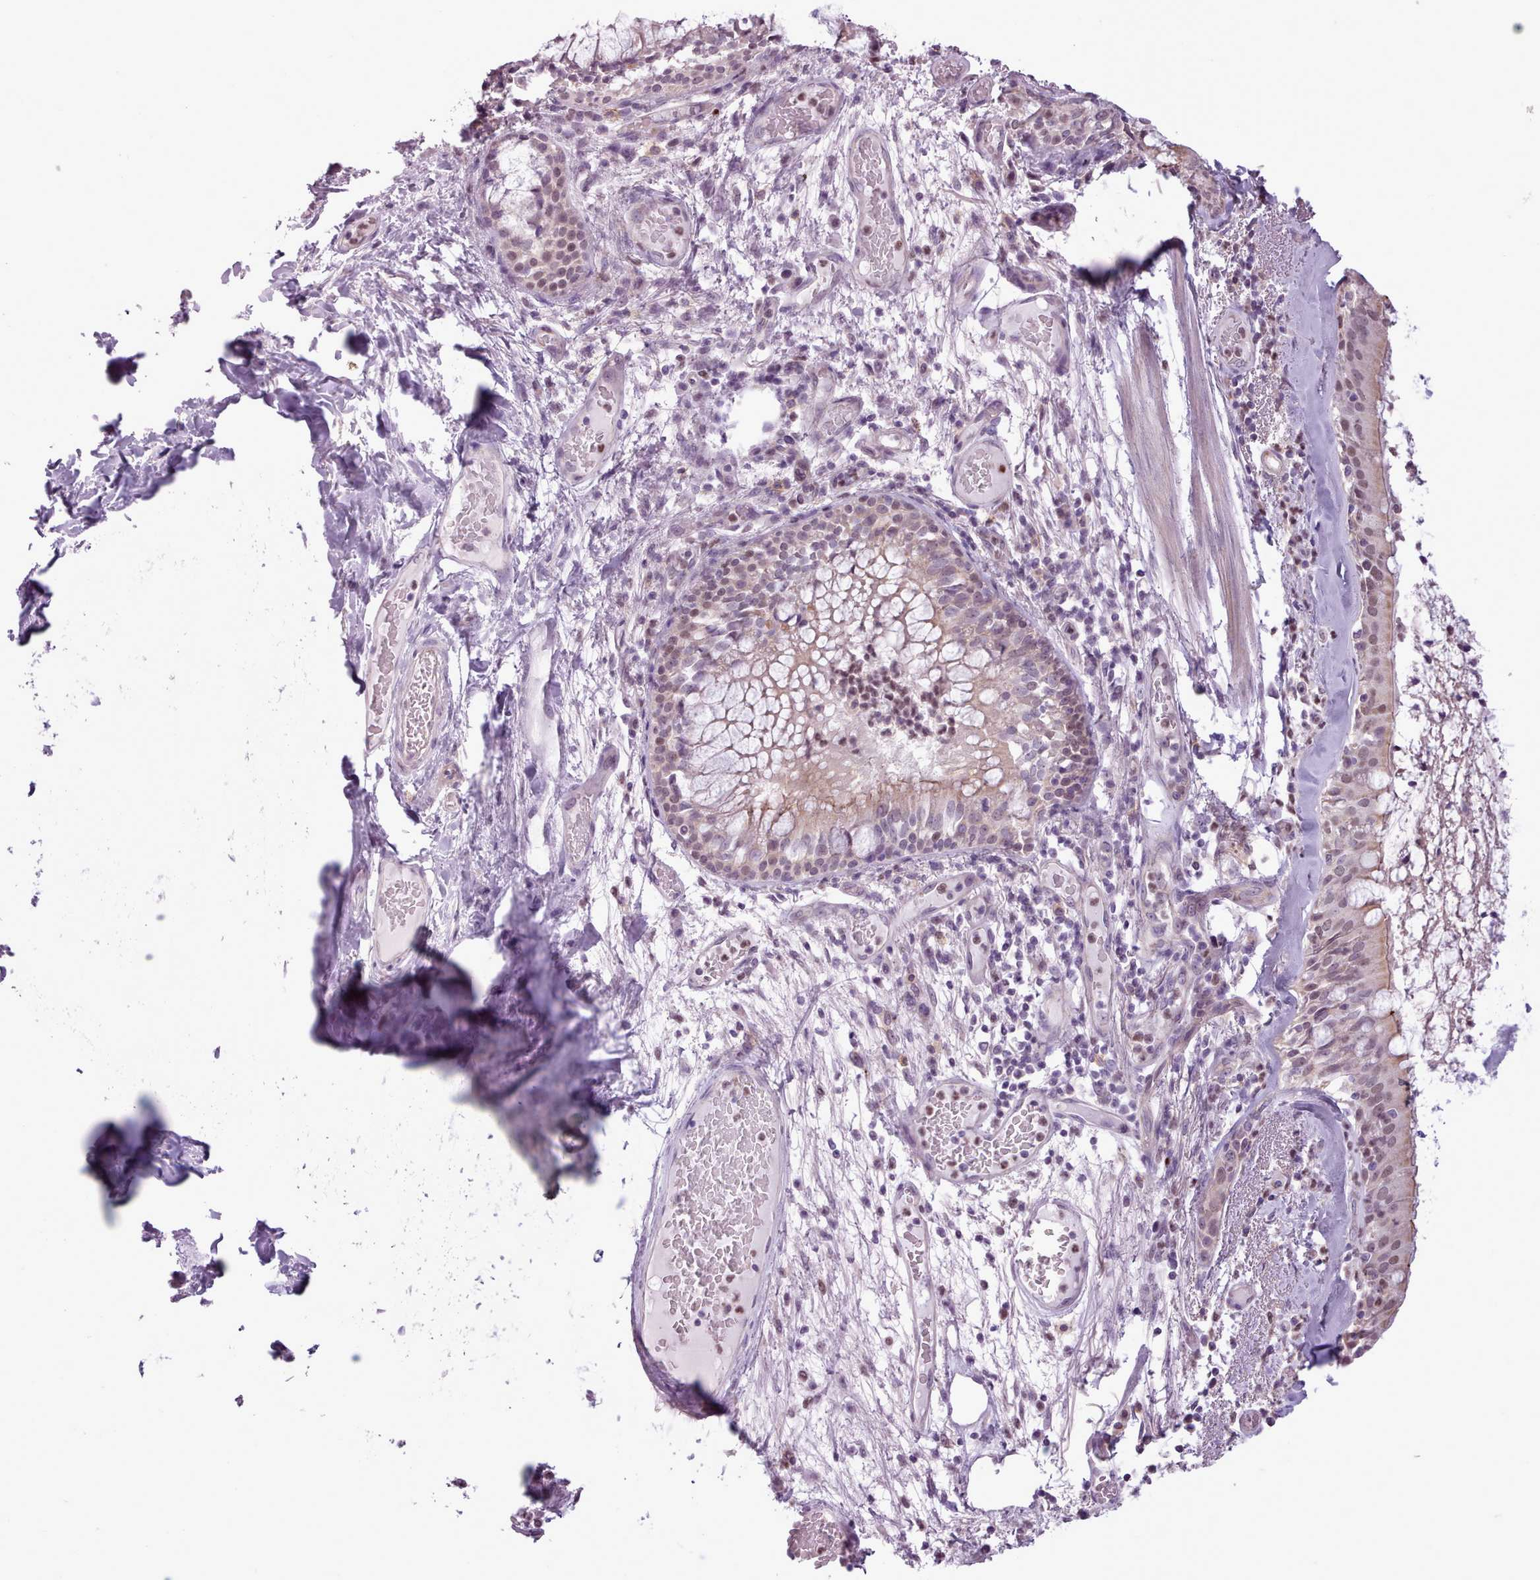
{"staining": {"intensity": "moderate", "quantity": "25%-75%", "location": "cytoplasmic/membranous,nuclear"}, "tissue": "bronchus", "cell_type": "Respiratory epithelial cells", "image_type": "normal", "snomed": [{"axis": "morphology", "description": "Normal tissue, NOS"}, {"axis": "topography", "description": "Cartilage tissue"}, {"axis": "topography", "description": "Bronchus"}], "caption": "Protein staining demonstrates moderate cytoplasmic/membranous,nuclear positivity in approximately 25%-75% of respiratory epithelial cells in unremarkable bronchus. (DAB IHC, brown staining for protein, blue staining for nuclei).", "gene": "SLURP1", "patient": {"sex": "male", "age": 63}}